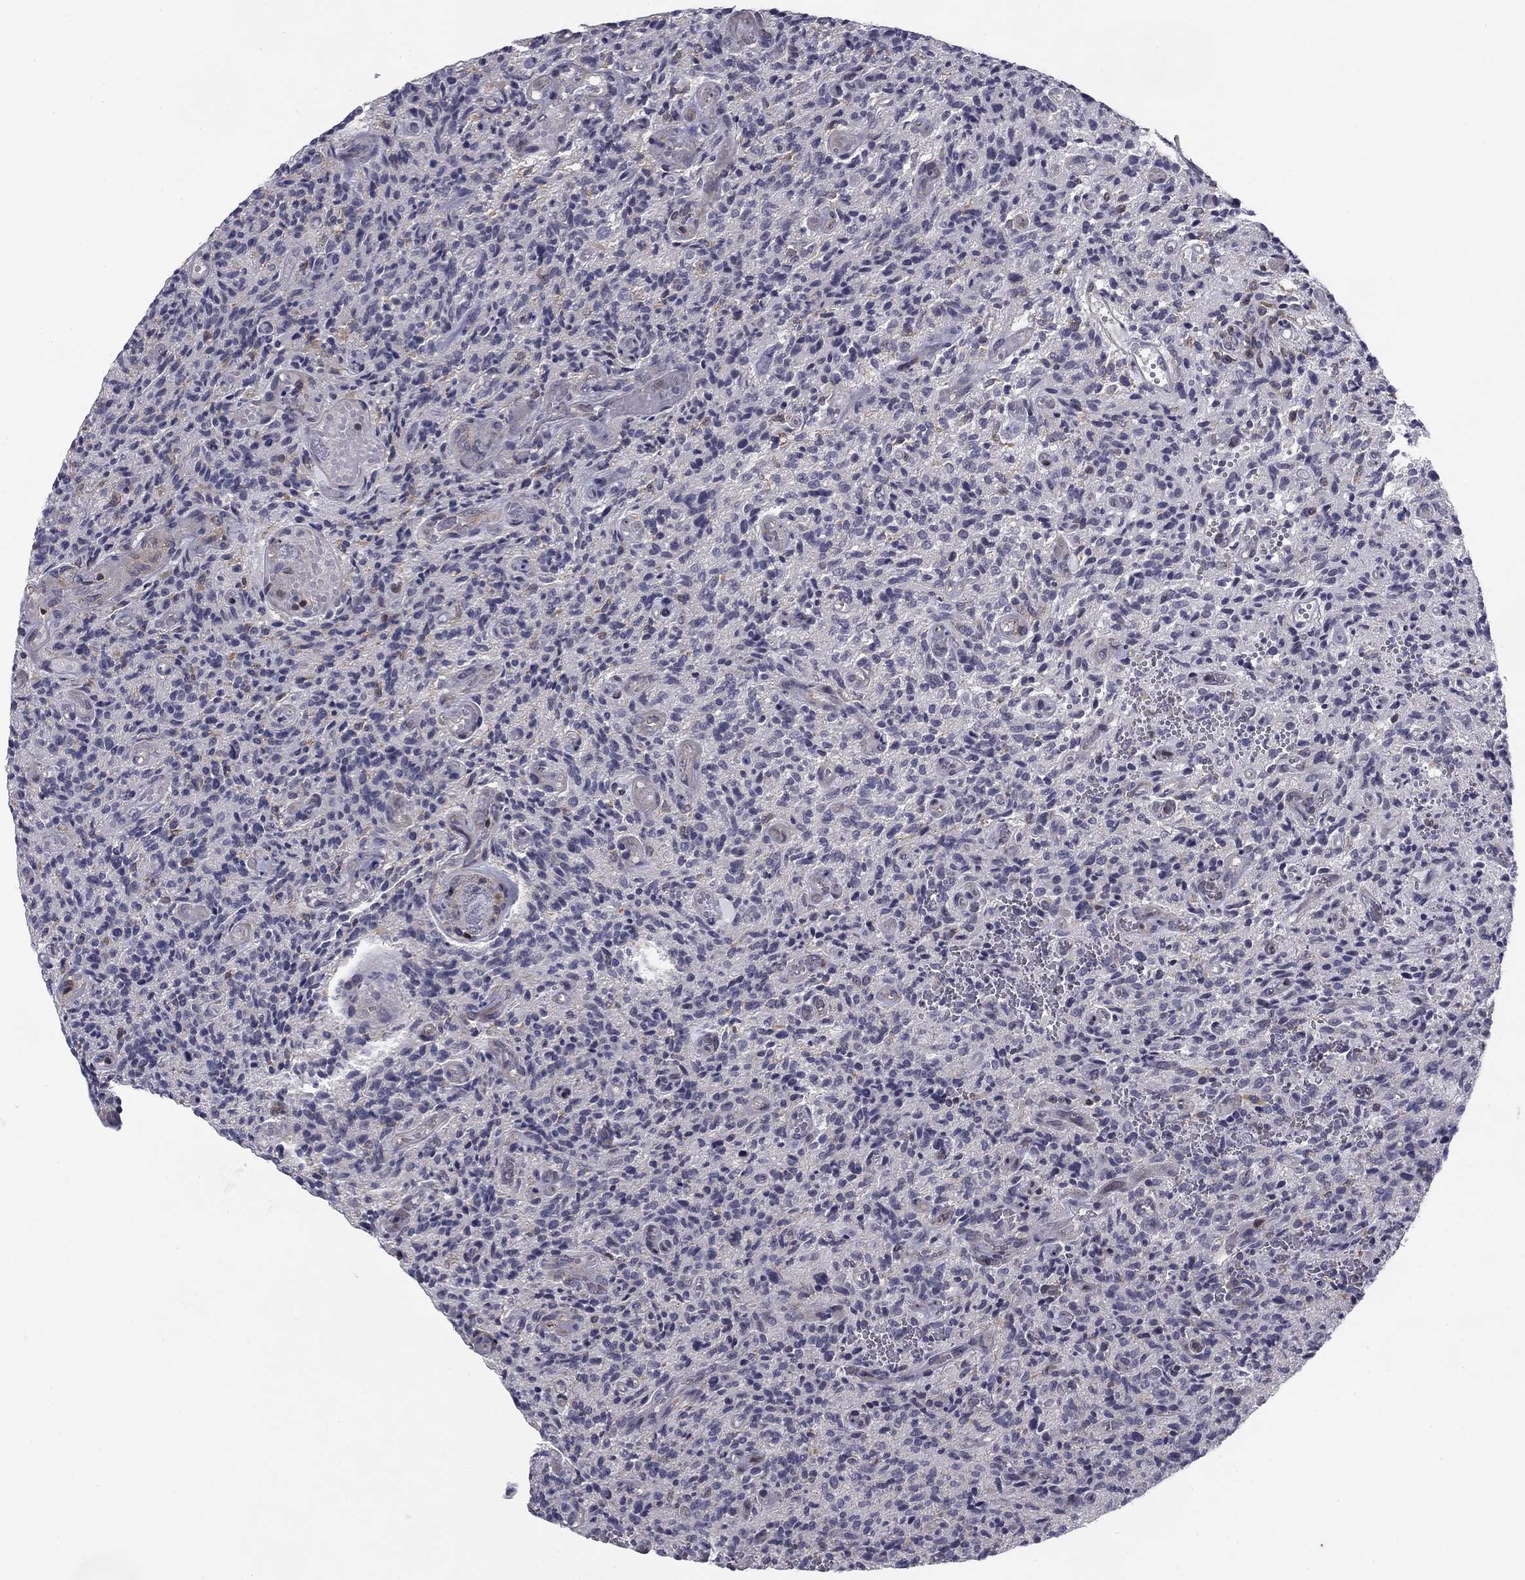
{"staining": {"intensity": "negative", "quantity": "none", "location": "none"}, "tissue": "glioma", "cell_type": "Tumor cells", "image_type": "cancer", "snomed": [{"axis": "morphology", "description": "Glioma, malignant, High grade"}, {"axis": "topography", "description": "Brain"}], "caption": "The image displays no staining of tumor cells in high-grade glioma (malignant).", "gene": "PLCB2", "patient": {"sex": "male", "age": 64}}